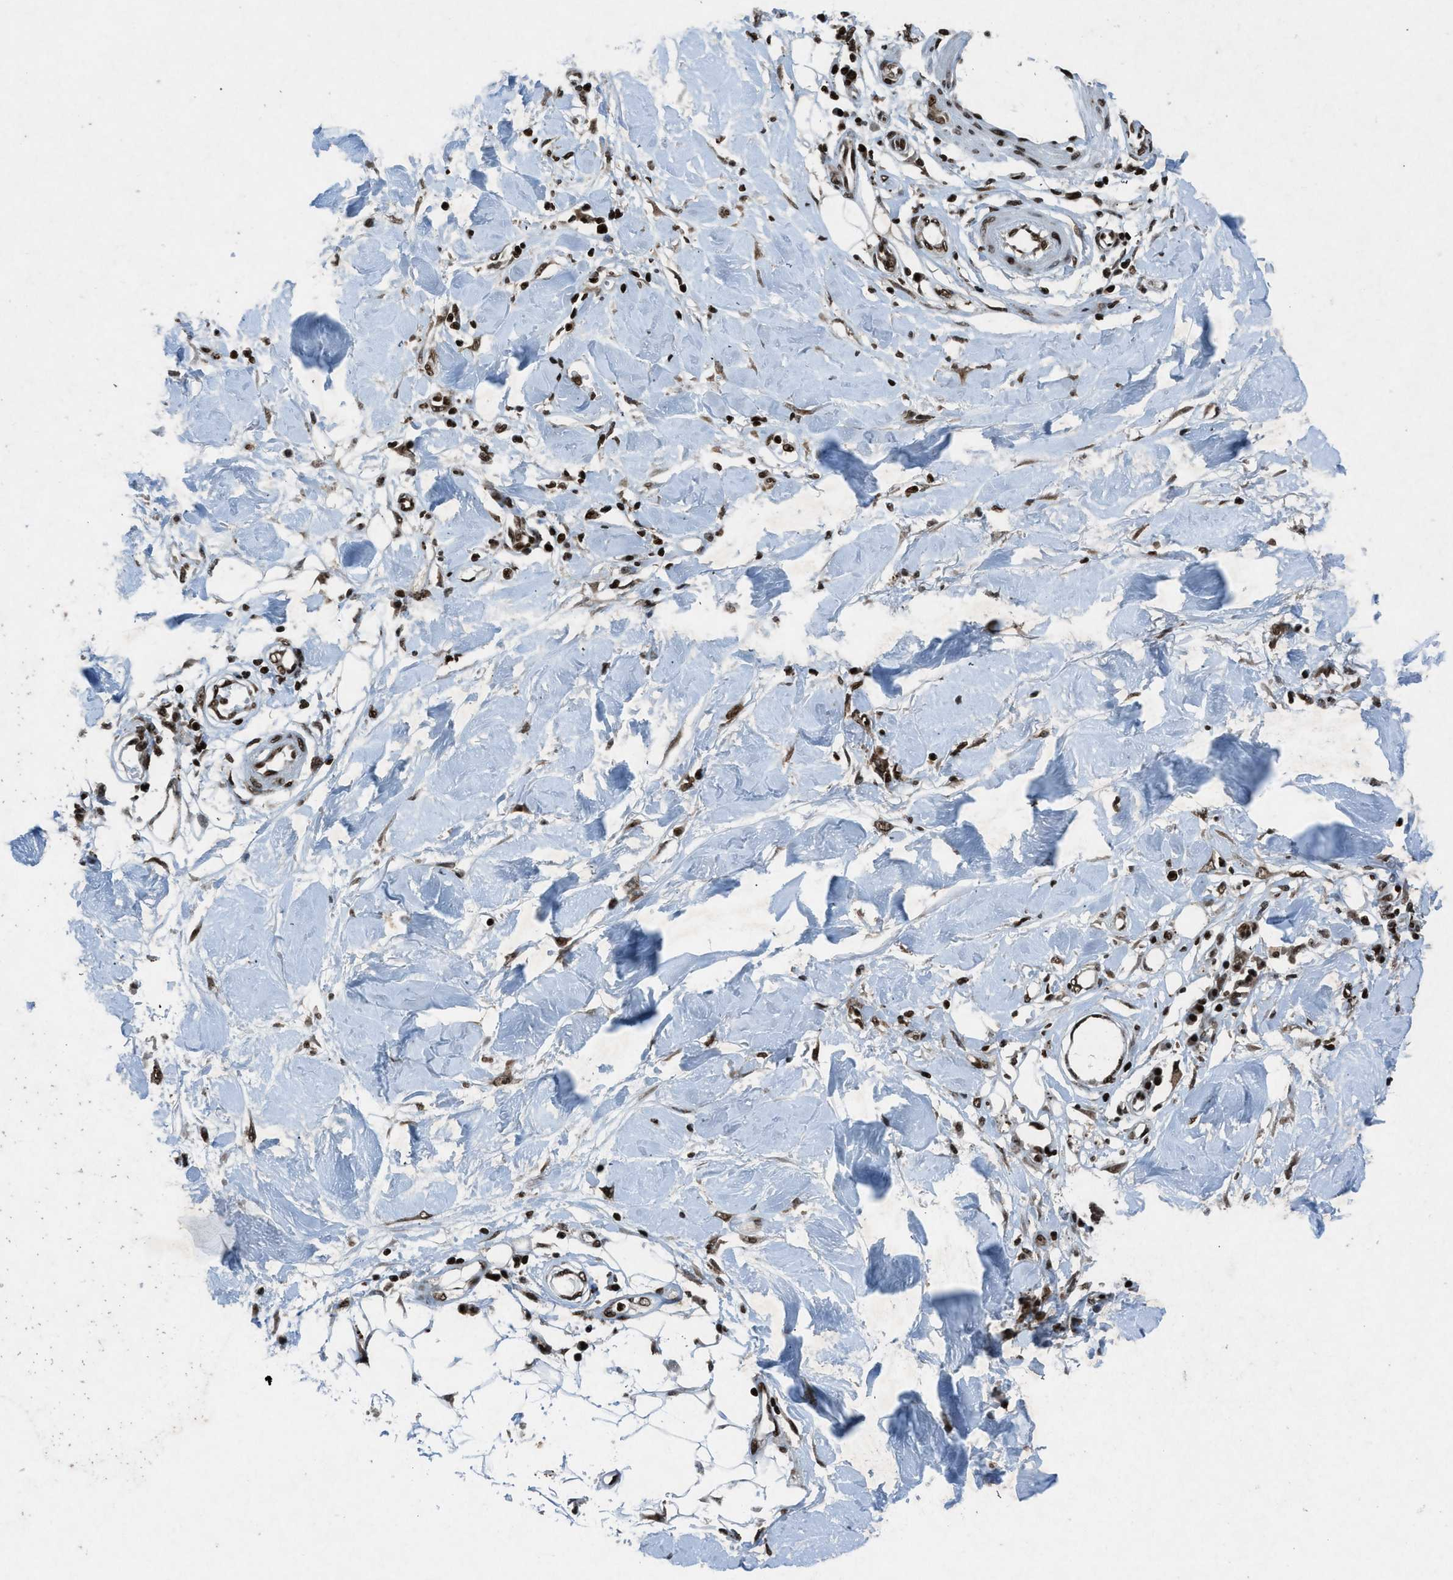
{"staining": {"intensity": "strong", "quantity": ">75%", "location": "nuclear"}, "tissue": "adipose tissue", "cell_type": "Adipocytes", "image_type": "normal", "snomed": [{"axis": "morphology", "description": "Normal tissue, NOS"}, {"axis": "morphology", "description": "Squamous cell carcinoma, NOS"}, {"axis": "topography", "description": "Skin"}, {"axis": "topography", "description": "Peripheral nerve tissue"}], "caption": "Immunohistochemical staining of benign human adipose tissue demonstrates strong nuclear protein expression in about >75% of adipocytes.", "gene": "NXF1", "patient": {"sex": "male", "age": 83}}